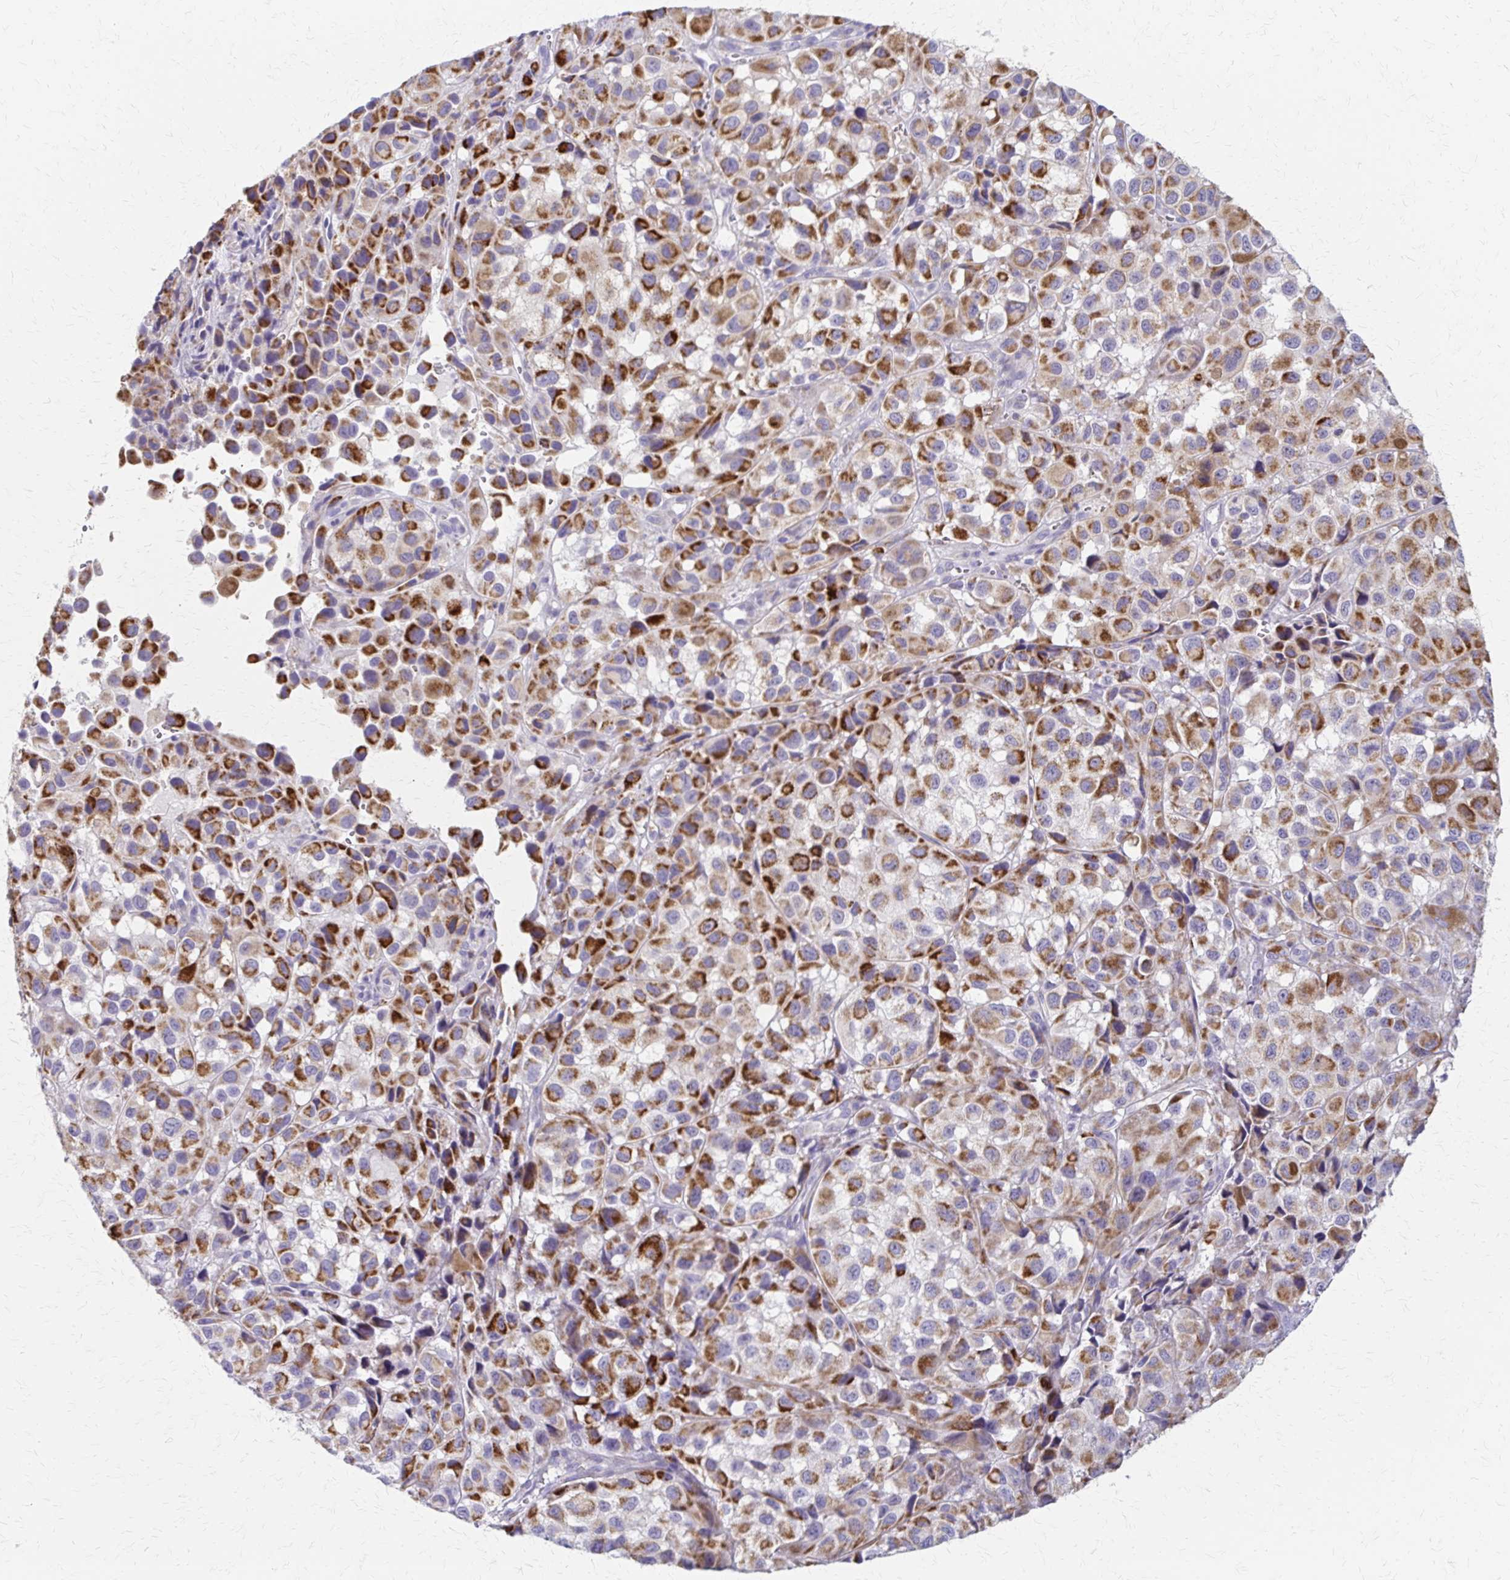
{"staining": {"intensity": "strong", "quantity": ">75%", "location": "cytoplasmic/membranous"}, "tissue": "melanoma", "cell_type": "Tumor cells", "image_type": "cancer", "snomed": [{"axis": "morphology", "description": "Malignant melanoma, NOS"}, {"axis": "topography", "description": "Skin"}], "caption": "IHC staining of malignant melanoma, which exhibits high levels of strong cytoplasmic/membranous staining in approximately >75% of tumor cells indicating strong cytoplasmic/membranous protein staining. The staining was performed using DAB (brown) for protein detection and nuclei were counterstained in hematoxylin (blue).", "gene": "ZSCAN5B", "patient": {"sex": "male", "age": 93}}